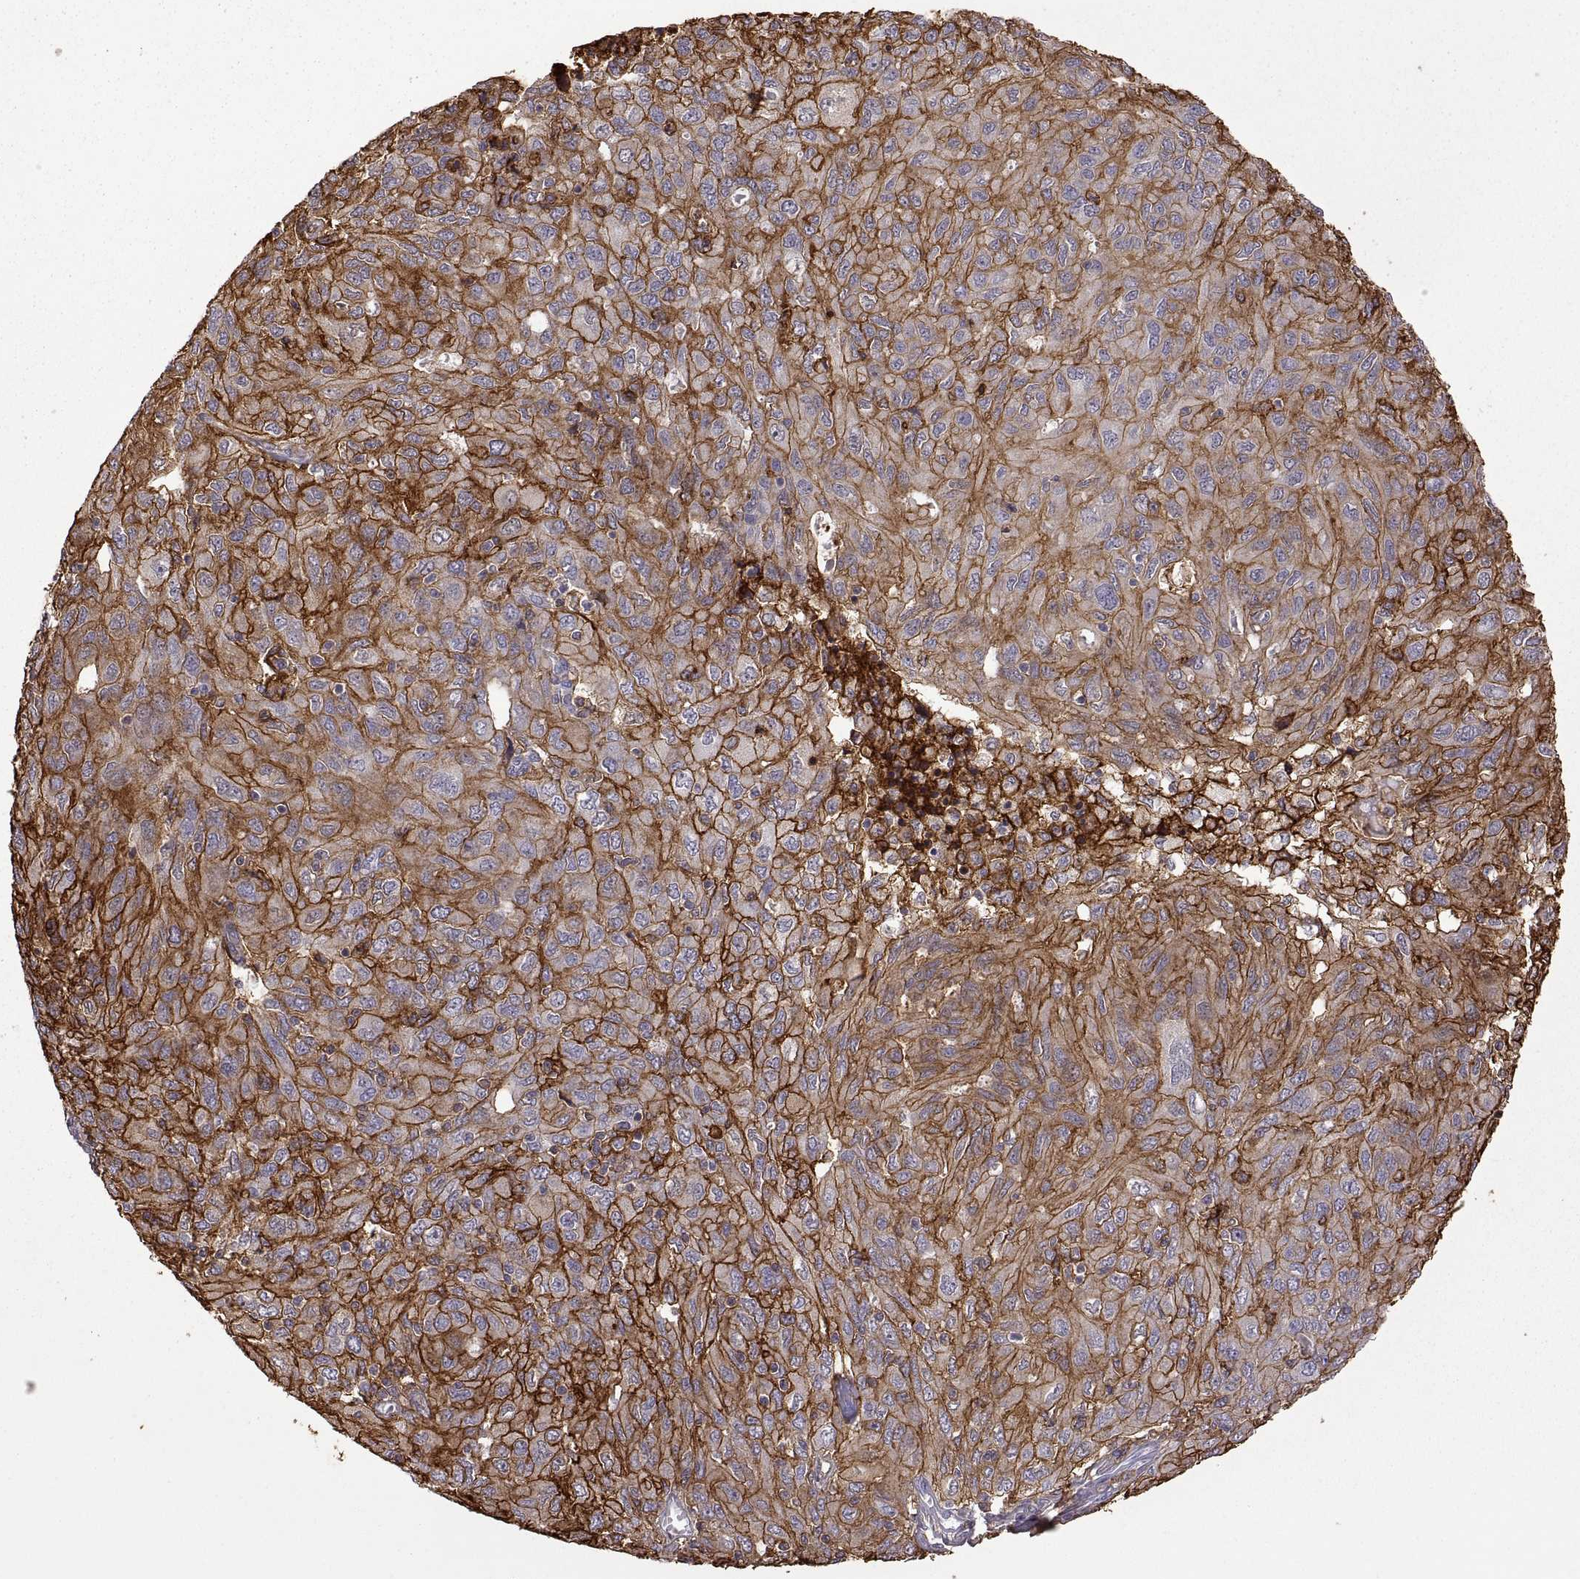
{"staining": {"intensity": "strong", "quantity": ">75%", "location": "cytoplasmic/membranous"}, "tissue": "ovarian cancer", "cell_type": "Tumor cells", "image_type": "cancer", "snomed": [{"axis": "morphology", "description": "Carcinoma, endometroid"}, {"axis": "topography", "description": "Ovary"}], "caption": "This histopathology image shows immunohistochemistry staining of human ovarian cancer (endometroid carcinoma), with high strong cytoplasmic/membranous positivity in about >75% of tumor cells.", "gene": "S100A10", "patient": {"sex": "female", "age": 50}}